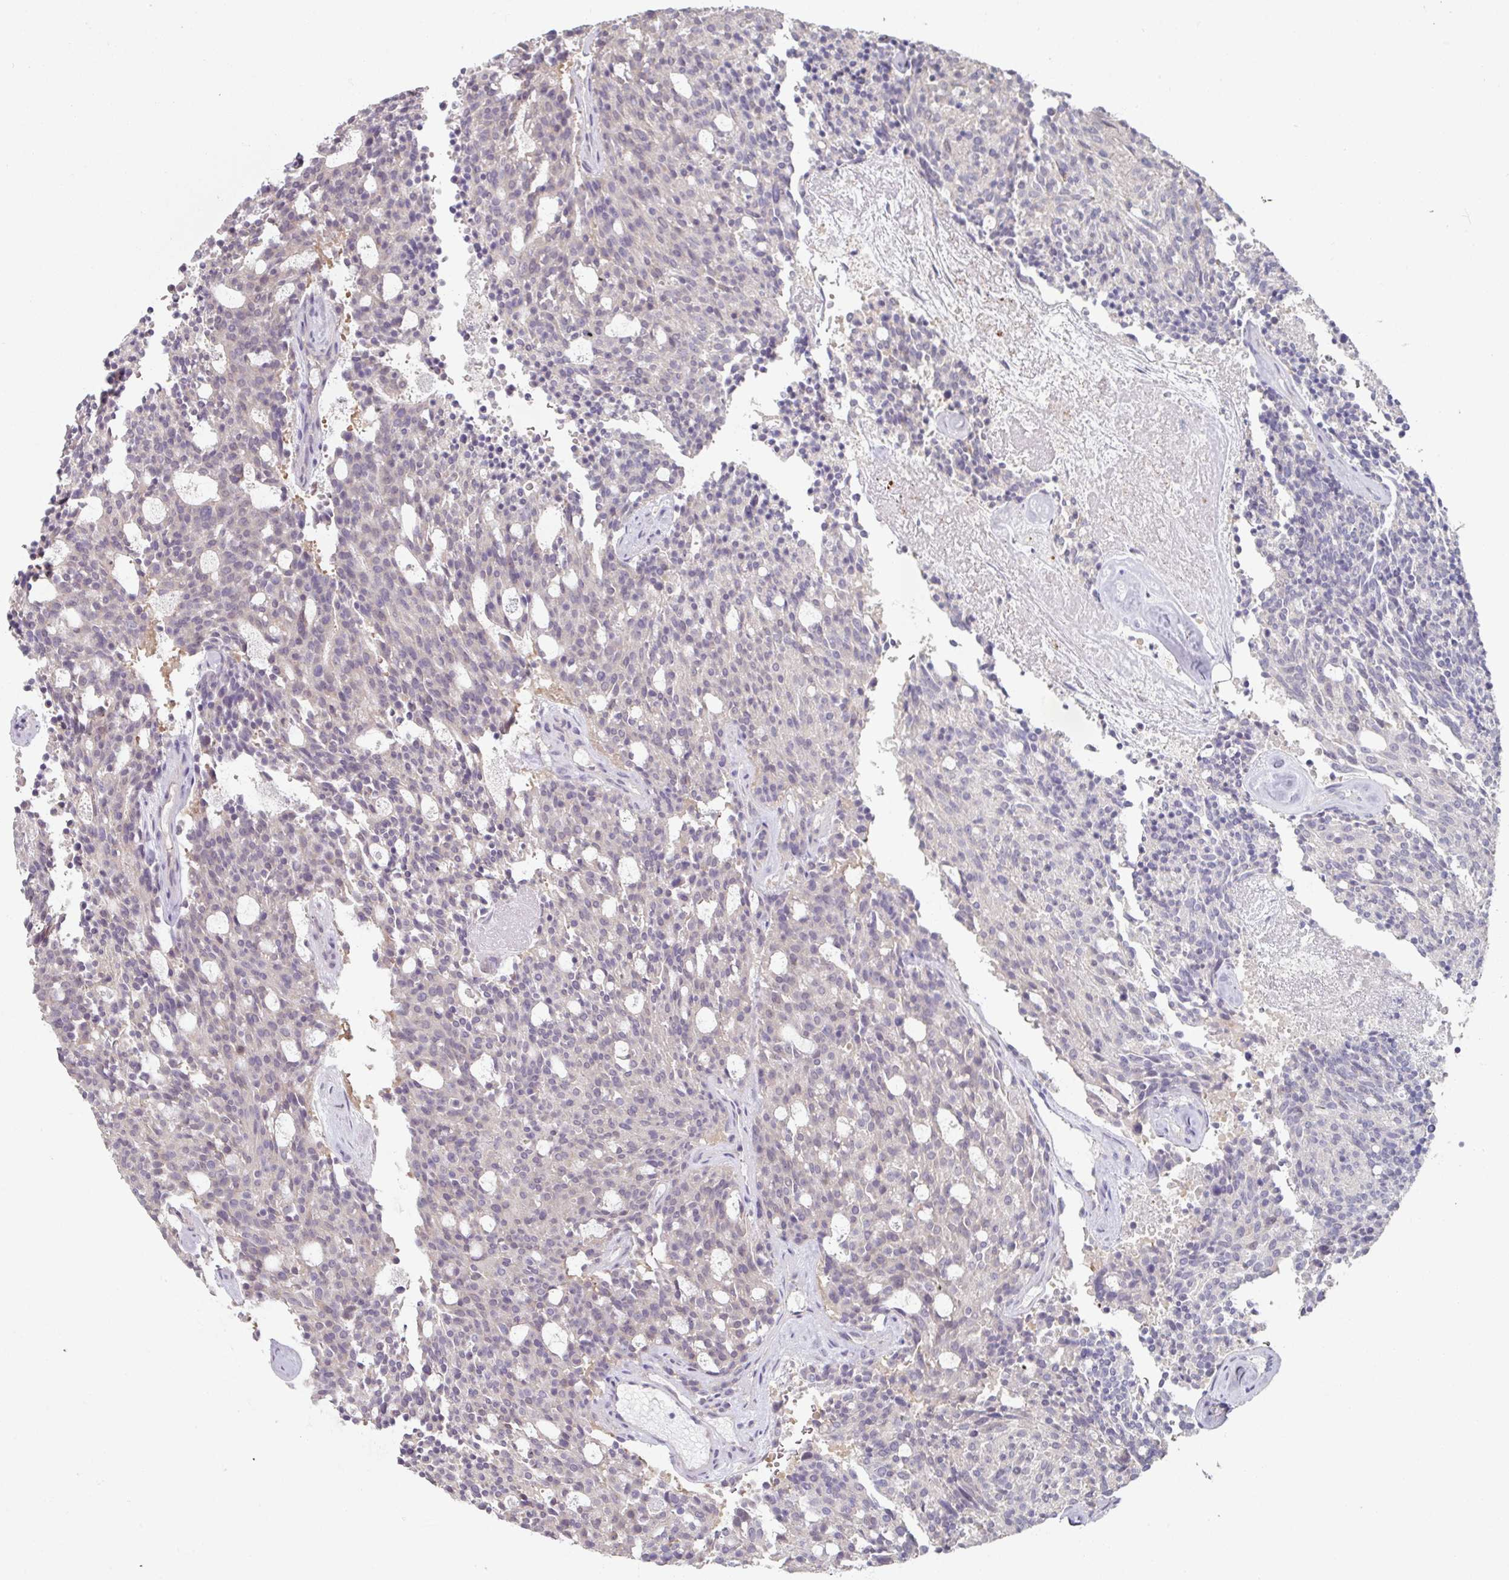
{"staining": {"intensity": "negative", "quantity": "none", "location": "none"}, "tissue": "carcinoid", "cell_type": "Tumor cells", "image_type": "cancer", "snomed": [{"axis": "morphology", "description": "Carcinoid, malignant, NOS"}, {"axis": "topography", "description": "Pancreas"}], "caption": "Immunohistochemistry of human carcinoid (malignant) exhibits no staining in tumor cells.", "gene": "ZBTB6", "patient": {"sex": "female", "age": 54}}